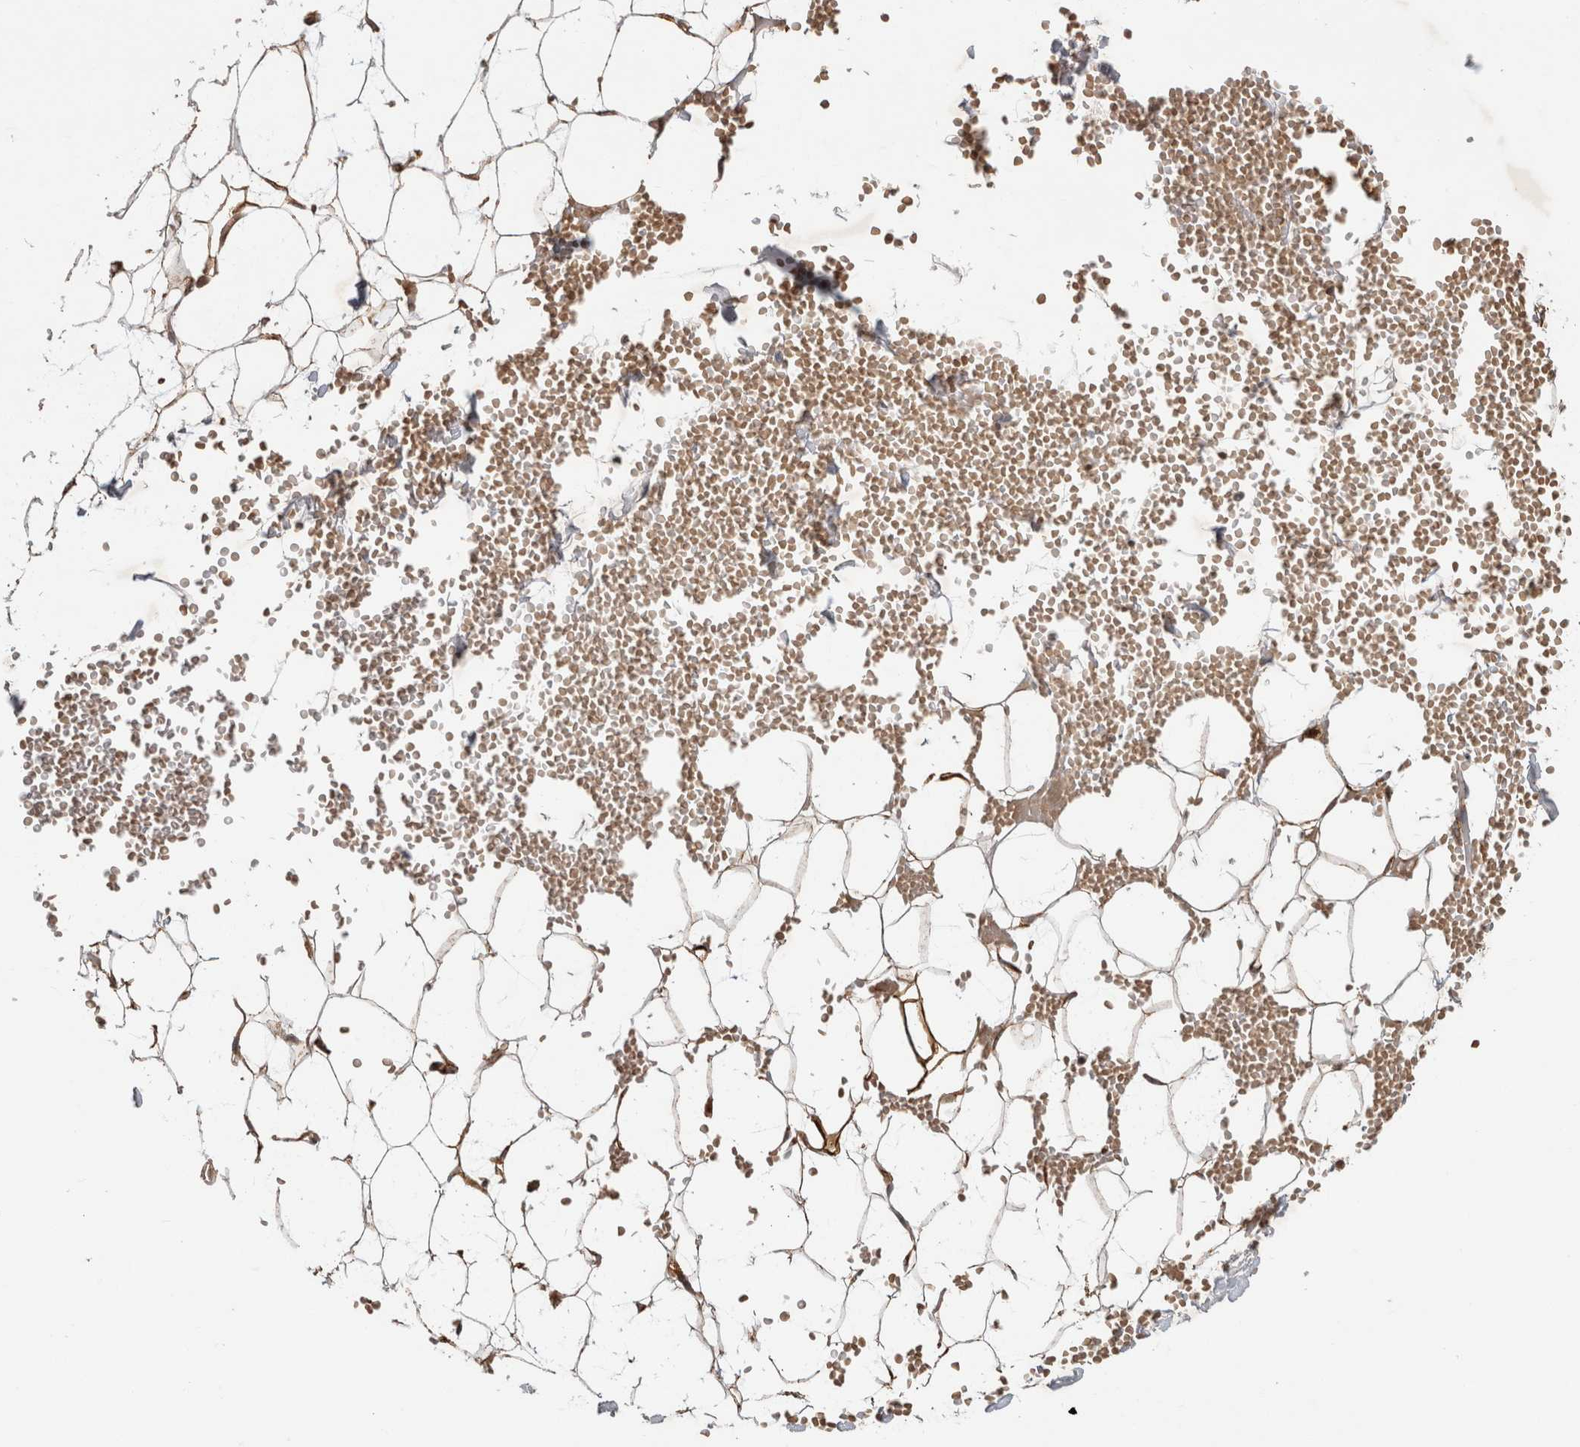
{"staining": {"intensity": "moderate", "quantity": ">75%", "location": "cytoplasmic/membranous"}, "tissue": "adipose tissue", "cell_type": "Adipocytes", "image_type": "normal", "snomed": [{"axis": "morphology", "description": "Normal tissue, NOS"}, {"axis": "topography", "description": "Breast"}], "caption": "A brown stain labels moderate cytoplasmic/membranous staining of a protein in adipocytes of unremarkable adipose tissue. (Stains: DAB (3,3'-diaminobenzidine) in brown, nuclei in blue, Microscopy: brightfield microscopy at high magnification).", "gene": "TUBD1", "patient": {"sex": "female", "age": 23}}